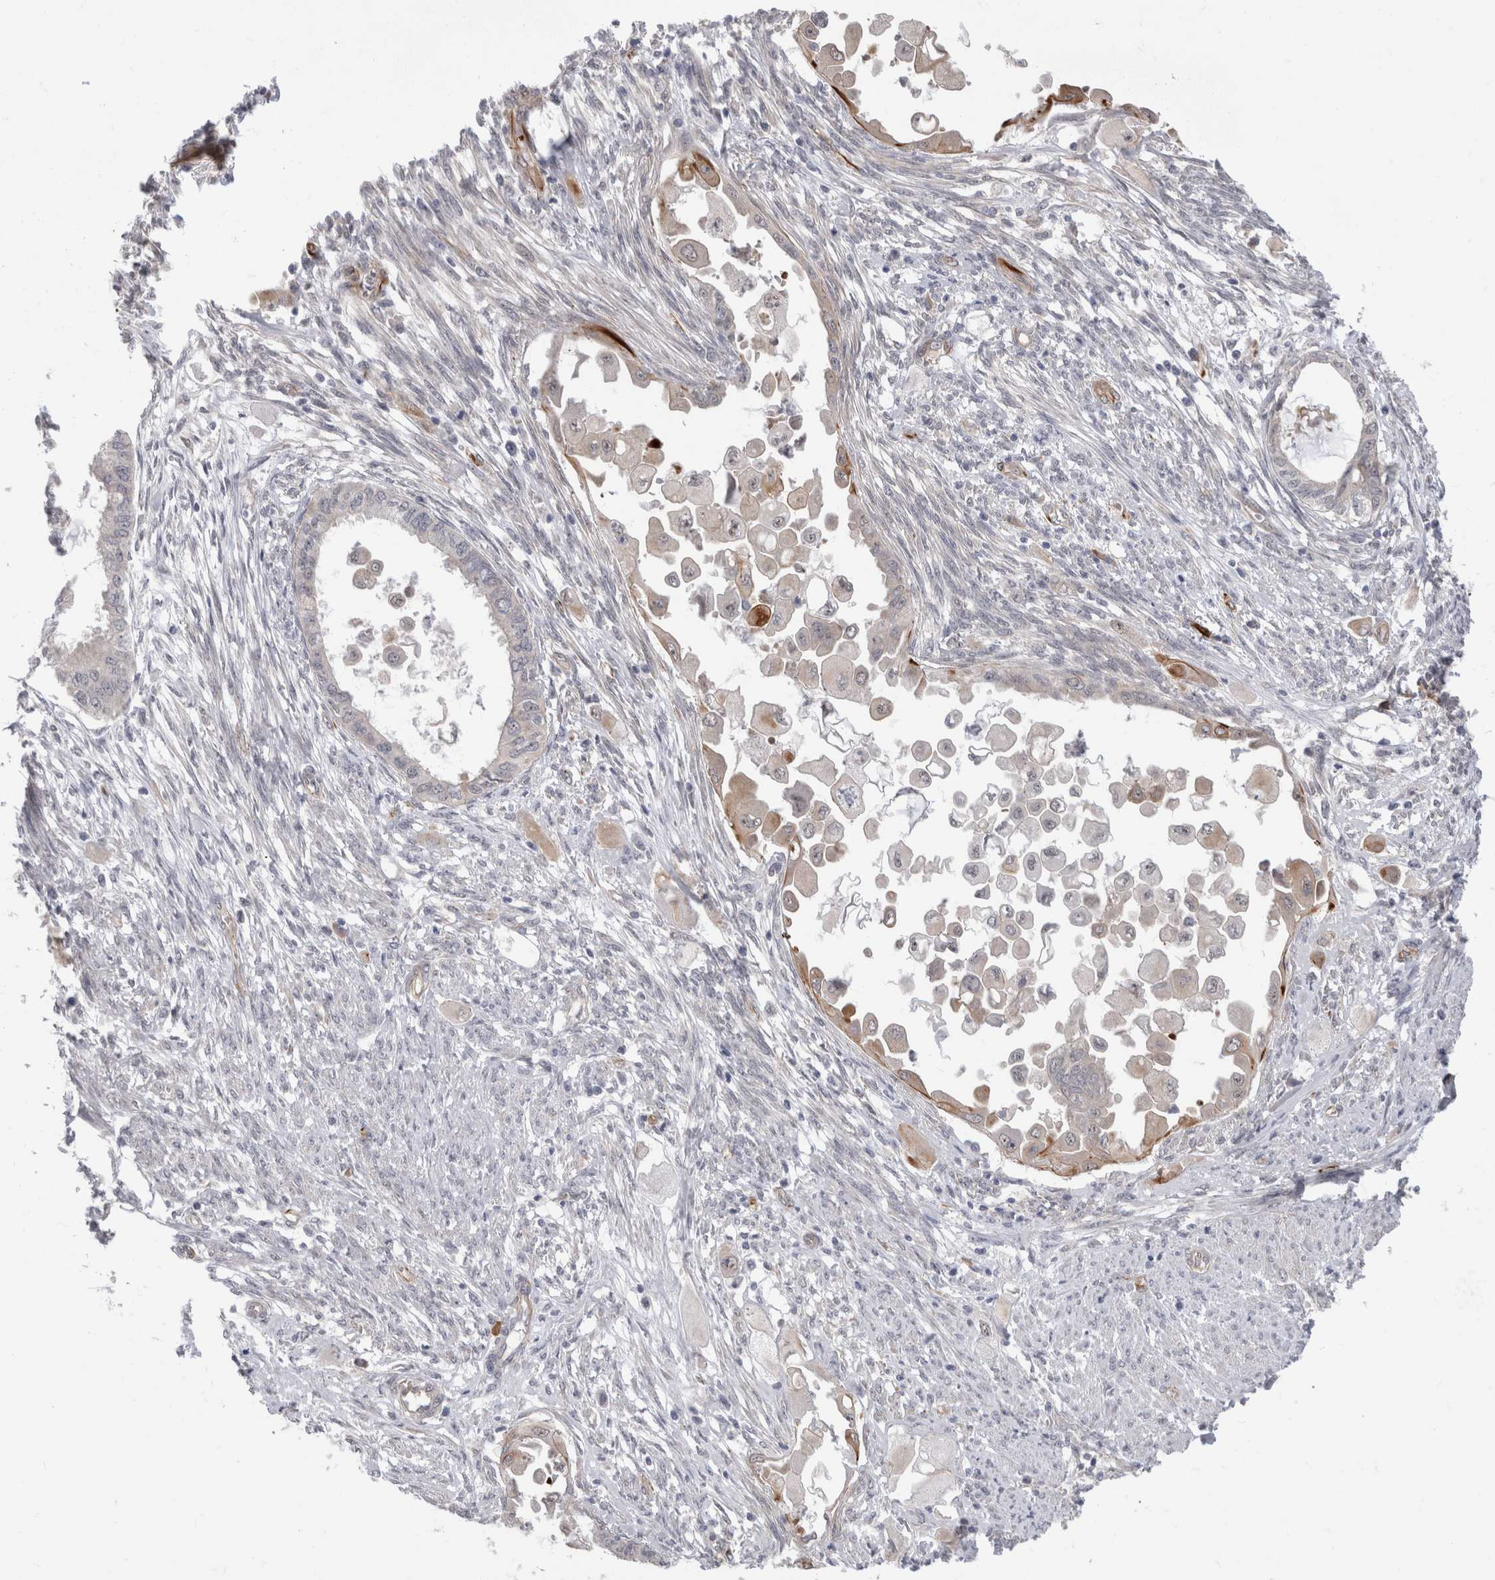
{"staining": {"intensity": "weak", "quantity": "<25%", "location": "cytoplasmic/membranous"}, "tissue": "cervical cancer", "cell_type": "Tumor cells", "image_type": "cancer", "snomed": [{"axis": "morphology", "description": "Normal tissue, NOS"}, {"axis": "morphology", "description": "Adenocarcinoma, NOS"}, {"axis": "topography", "description": "Cervix"}, {"axis": "topography", "description": "Endometrium"}], "caption": "Tumor cells are negative for brown protein staining in cervical cancer.", "gene": "FAM83H", "patient": {"sex": "female", "age": 86}}